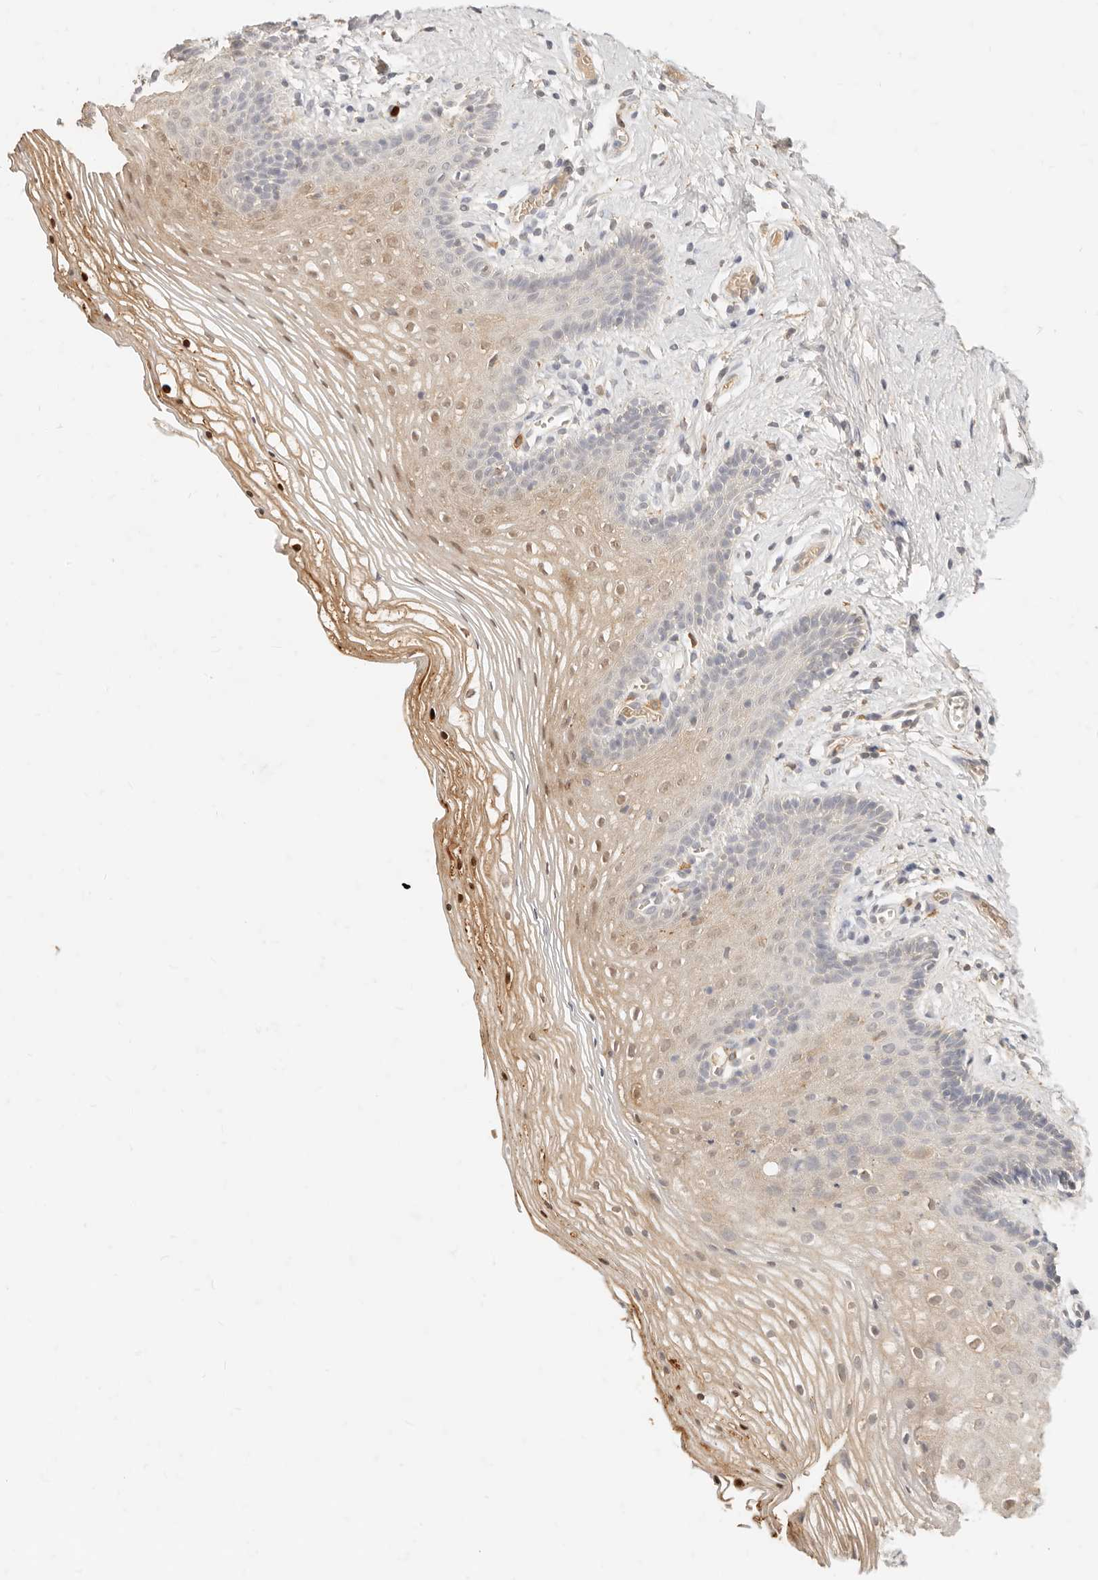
{"staining": {"intensity": "moderate", "quantity": "<25%", "location": "cytoplasmic/membranous"}, "tissue": "vagina", "cell_type": "Squamous epithelial cells", "image_type": "normal", "snomed": [{"axis": "morphology", "description": "Normal tissue, NOS"}, {"axis": "topography", "description": "Vagina"}], "caption": "Brown immunohistochemical staining in normal vagina displays moderate cytoplasmic/membranous staining in approximately <25% of squamous epithelial cells.", "gene": "TMTC2", "patient": {"sex": "female", "age": 32}}